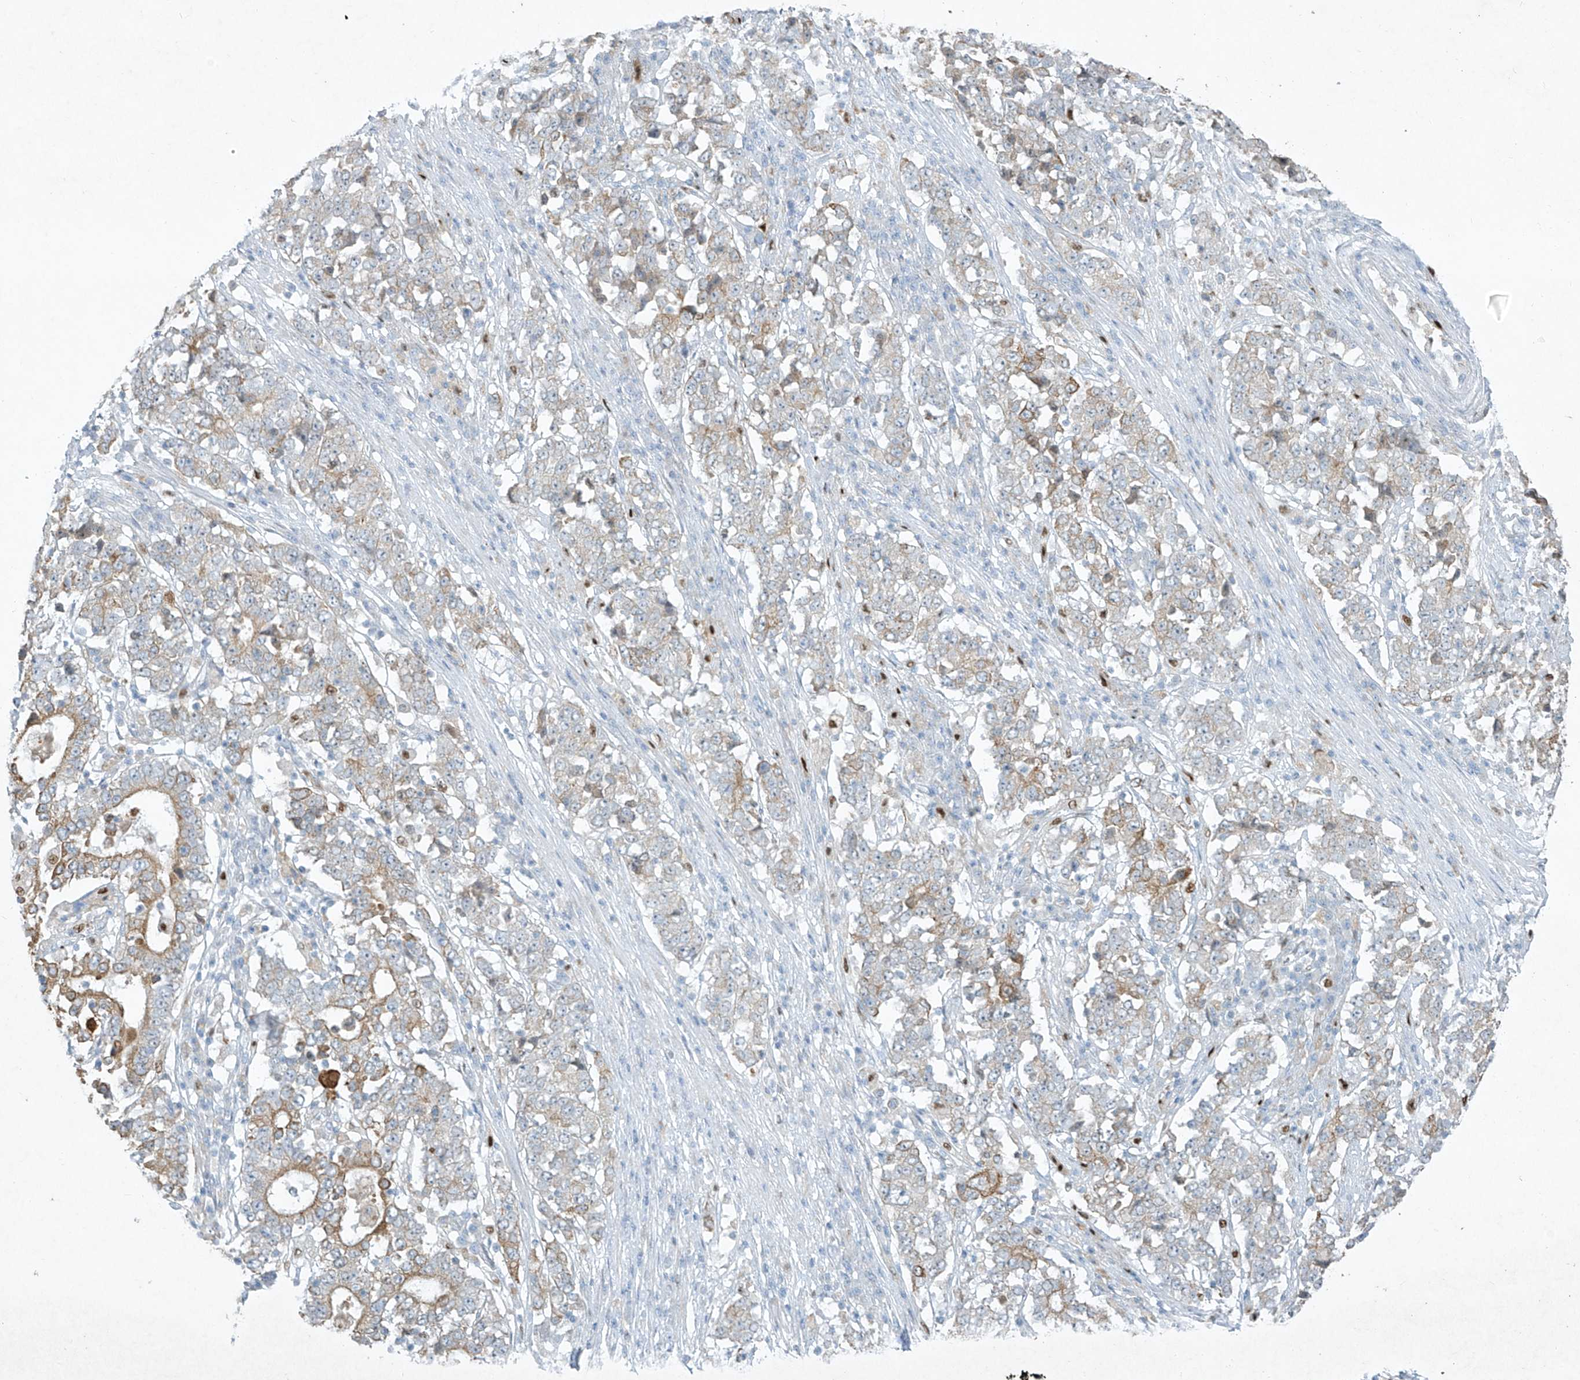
{"staining": {"intensity": "moderate", "quantity": "25%-75%", "location": "cytoplasmic/membranous"}, "tissue": "stomach cancer", "cell_type": "Tumor cells", "image_type": "cancer", "snomed": [{"axis": "morphology", "description": "Adenocarcinoma, NOS"}, {"axis": "topography", "description": "Stomach"}], "caption": "Stomach cancer was stained to show a protein in brown. There is medium levels of moderate cytoplasmic/membranous expression in about 25%-75% of tumor cells.", "gene": "TUBE1", "patient": {"sex": "male", "age": 59}}